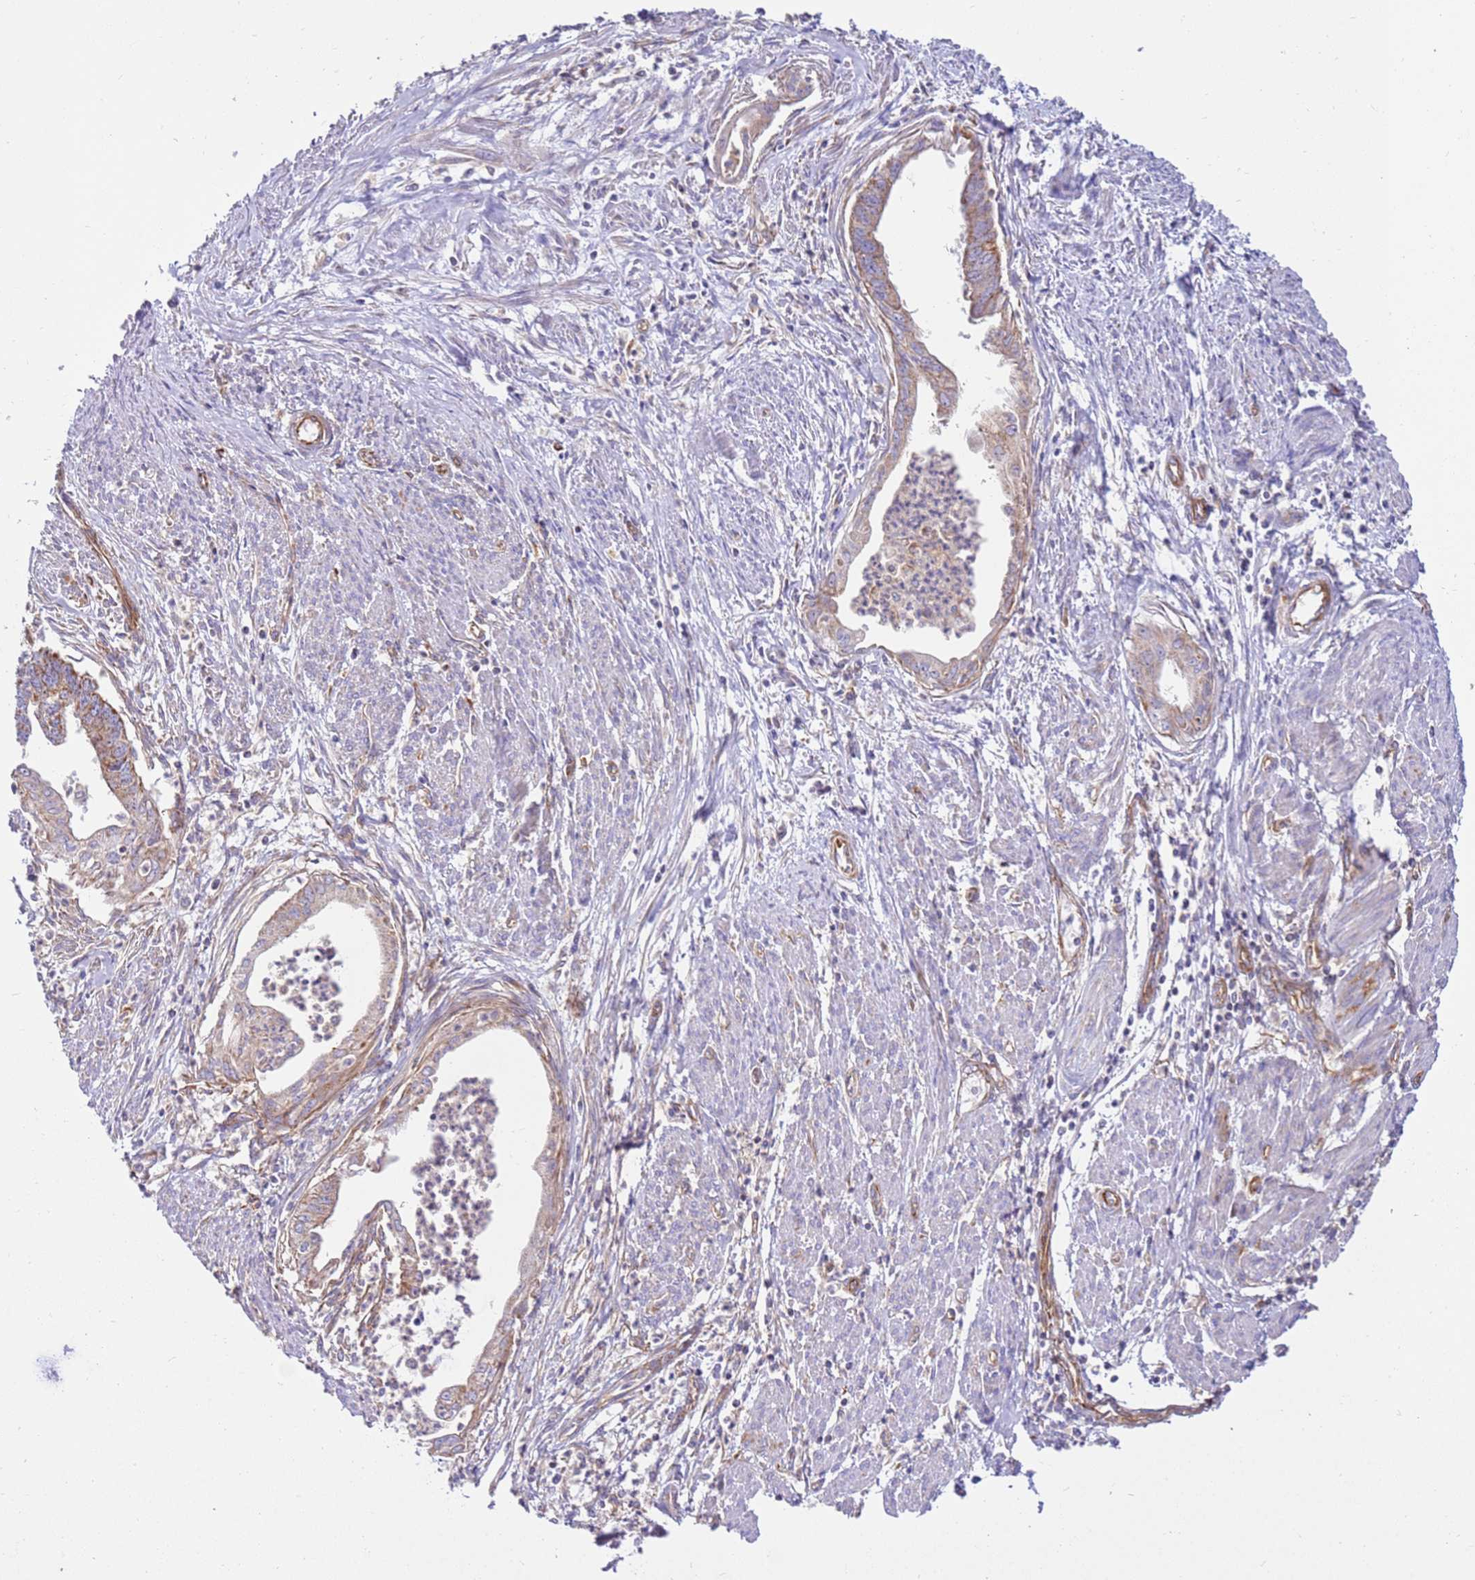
{"staining": {"intensity": "moderate", "quantity": "25%-75%", "location": "cytoplasmic/membranous"}, "tissue": "endometrial cancer", "cell_type": "Tumor cells", "image_type": "cancer", "snomed": [{"axis": "morphology", "description": "Adenocarcinoma, NOS"}, {"axis": "topography", "description": "Endometrium"}], "caption": "Endometrial cancer (adenocarcinoma) stained with a protein marker reveals moderate staining in tumor cells.", "gene": "MRPL20", "patient": {"sex": "female", "age": 73}}